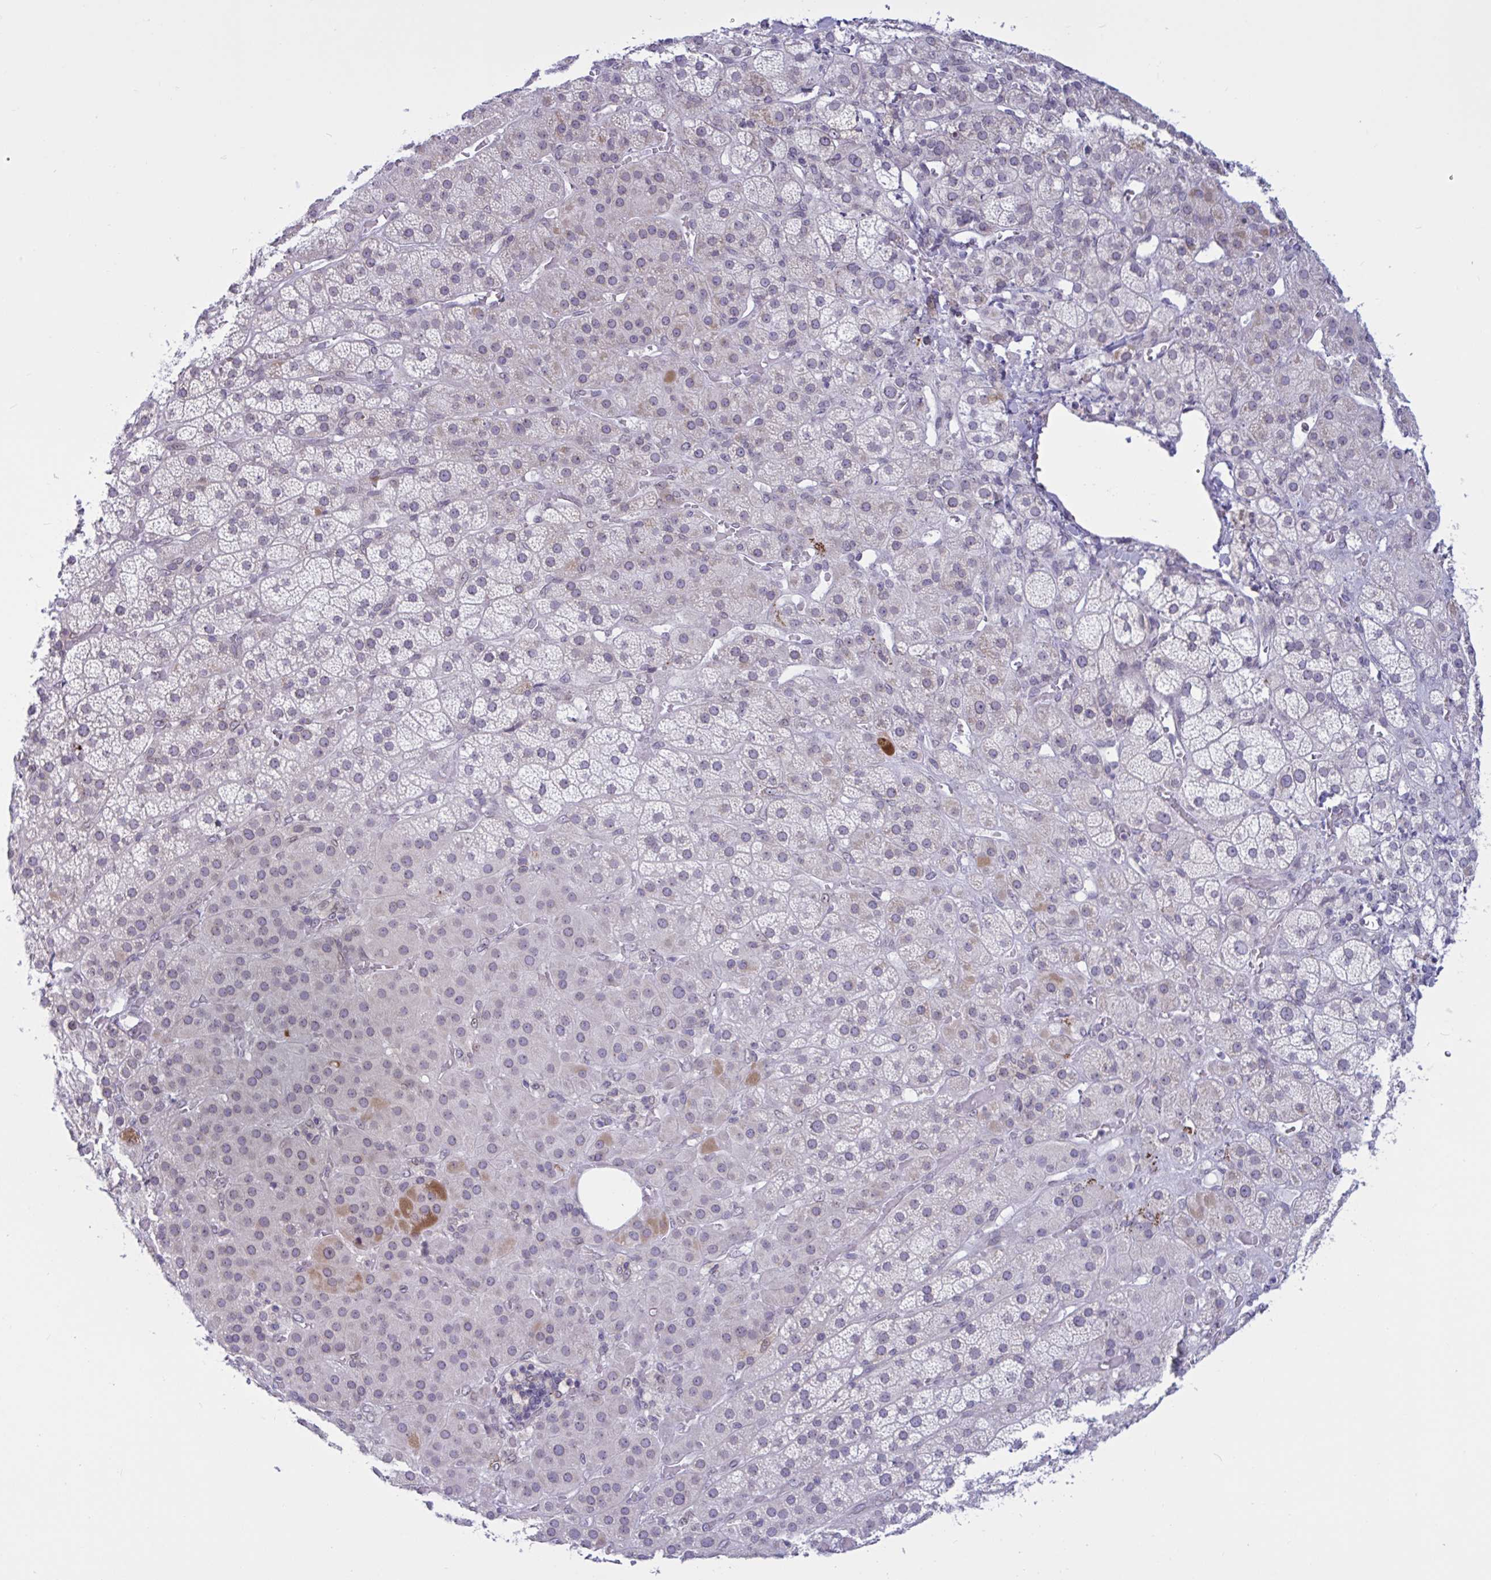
{"staining": {"intensity": "moderate", "quantity": "<25%", "location": "cytoplasmic/membranous"}, "tissue": "adrenal gland", "cell_type": "Glandular cells", "image_type": "normal", "snomed": [{"axis": "morphology", "description": "Normal tissue, NOS"}, {"axis": "topography", "description": "Adrenal gland"}], "caption": "A low amount of moderate cytoplasmic/membranous positivity is present in approximately <25% of glandular cells in benign adrenal gland. The staining was performed using DAB (3,3'-diaminobenzidine), with brown indicating positive protein expression. Nuclei are stained blue with hematoxylin.", "gene": "DOCK11", "patient": {"sex": "male", "age": 57}}